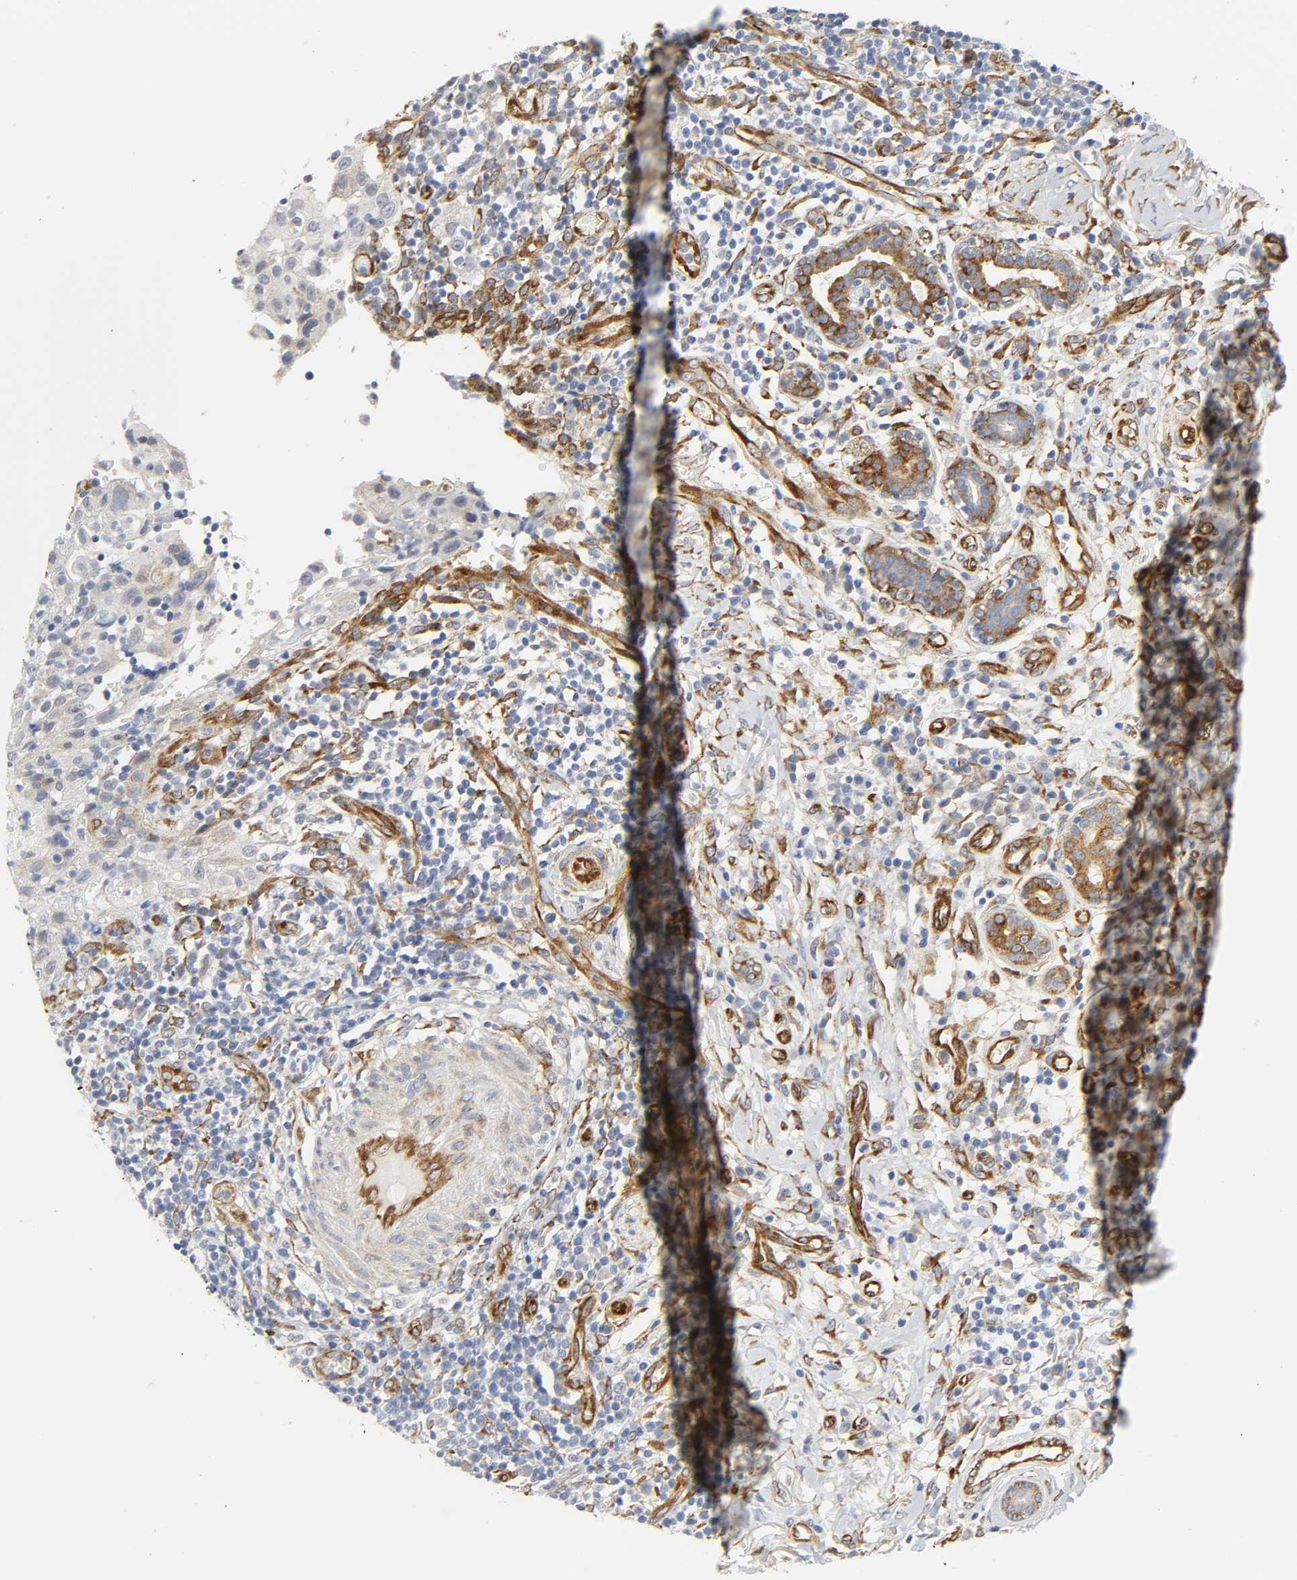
{"staining": {"intensity": "negative", "quantity": "none", "location": "none"}, "tissue": "thyroid cancer", "cell_type": "Tumor cells", "image_type": "cancer", "snomed": [{"axis": "morphology", "description": "Carcinoma, NOS"}, {"axis": "topography", "description": "Thyroid gland"}], "caption": "Immunohistochemistry (IHC) photomicrograph of thyroid cancer stained for a protein (brown), which demonstrates no expression in tumor cells.", "gene": "DOCK1", "patient": {"sex": "female", "age": 77}}